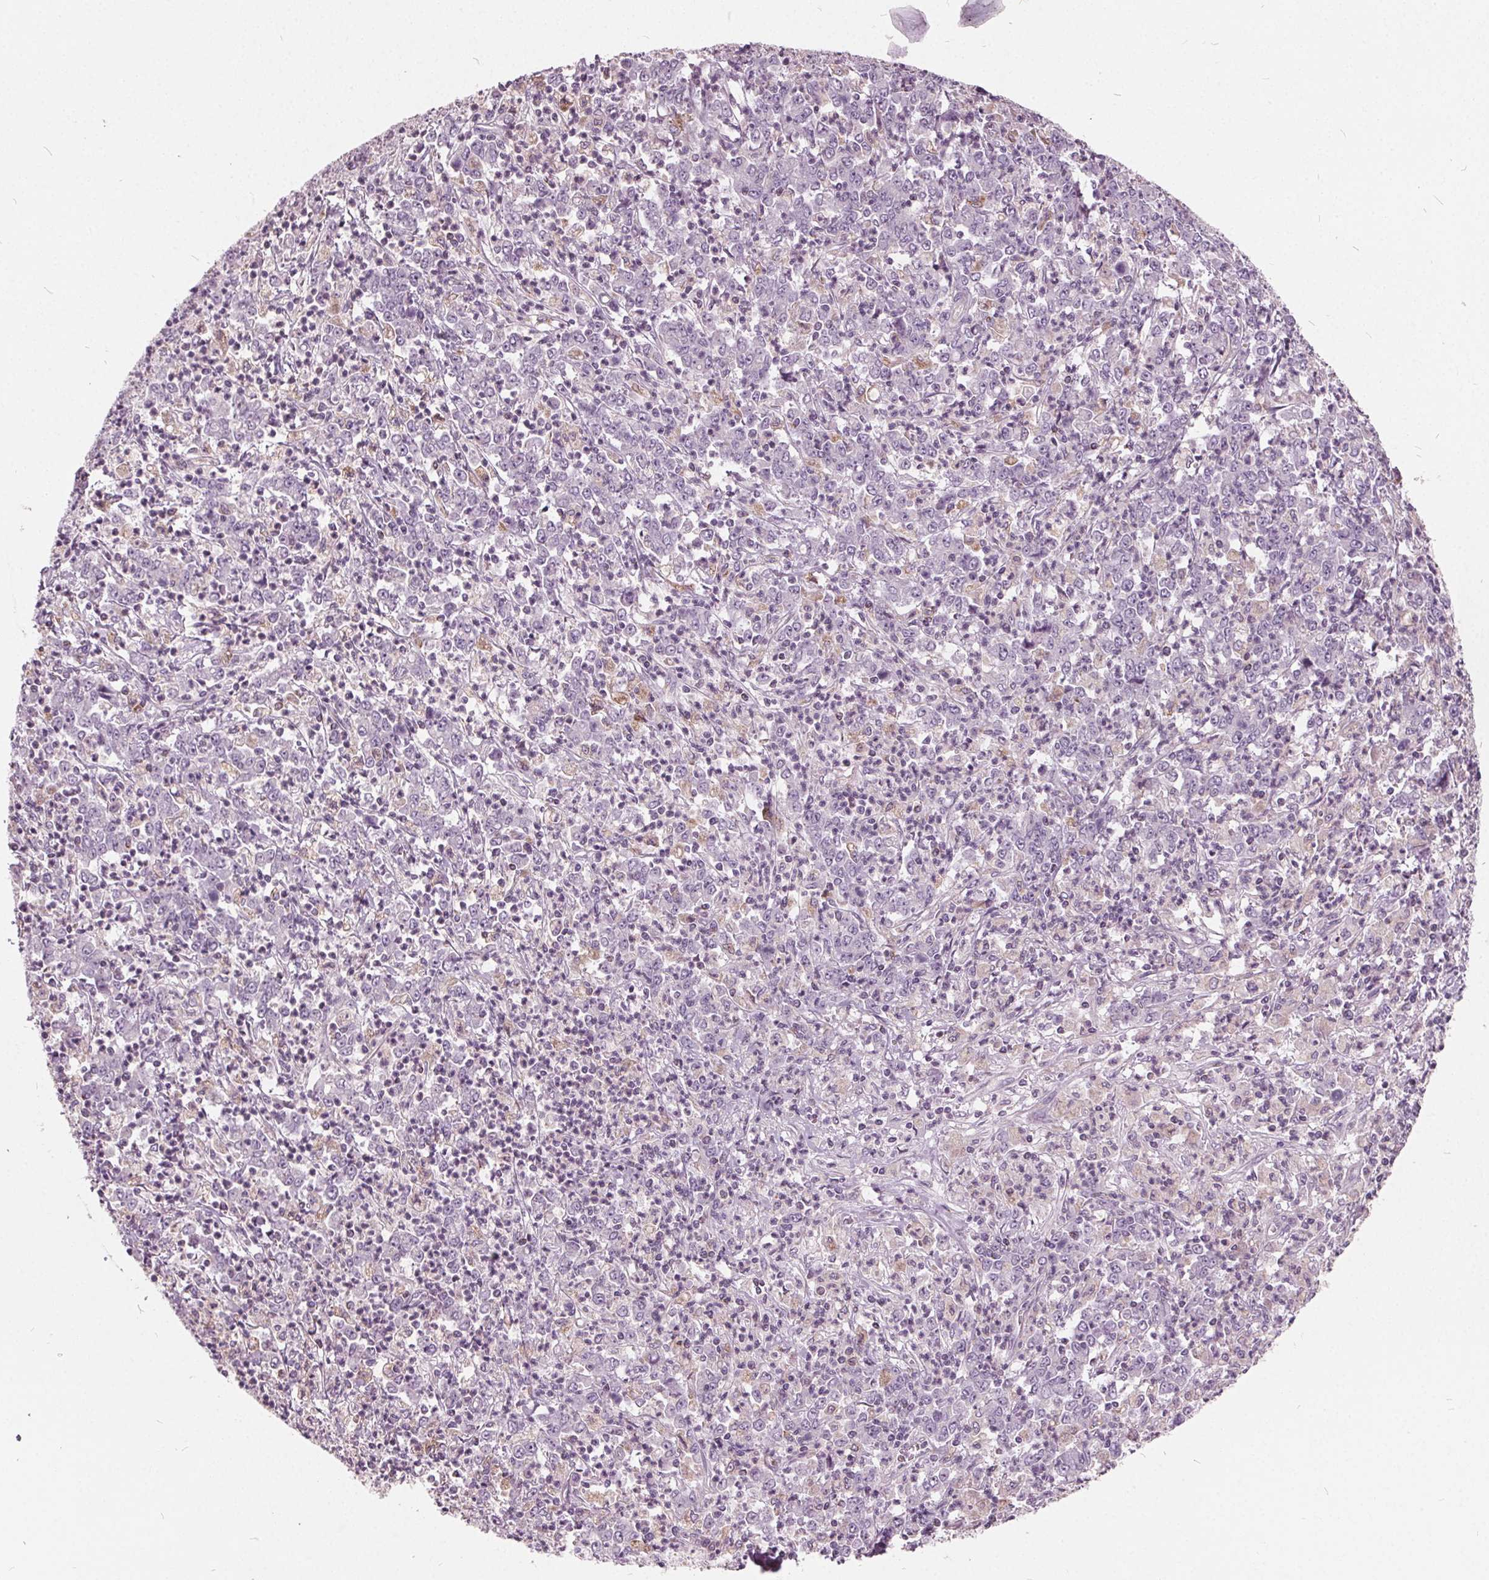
{"staining": {"intensity": "negative", "quantity": "none", "location": "none"}, "tissue": "stomach cancer", "cell_type": "Tumor cells", "image_type": "cancer", "snomed": [{"axis": "morphology", "description": "Adenocarcinoma, NOS"}, {"axis": "topography", "description": "Stomach, lower"}], "caption": "There is no significant positivity in tumor cells of stomach cancer.", "gene": "ECI2", "patient": {"sex": "female", "age": 71}}